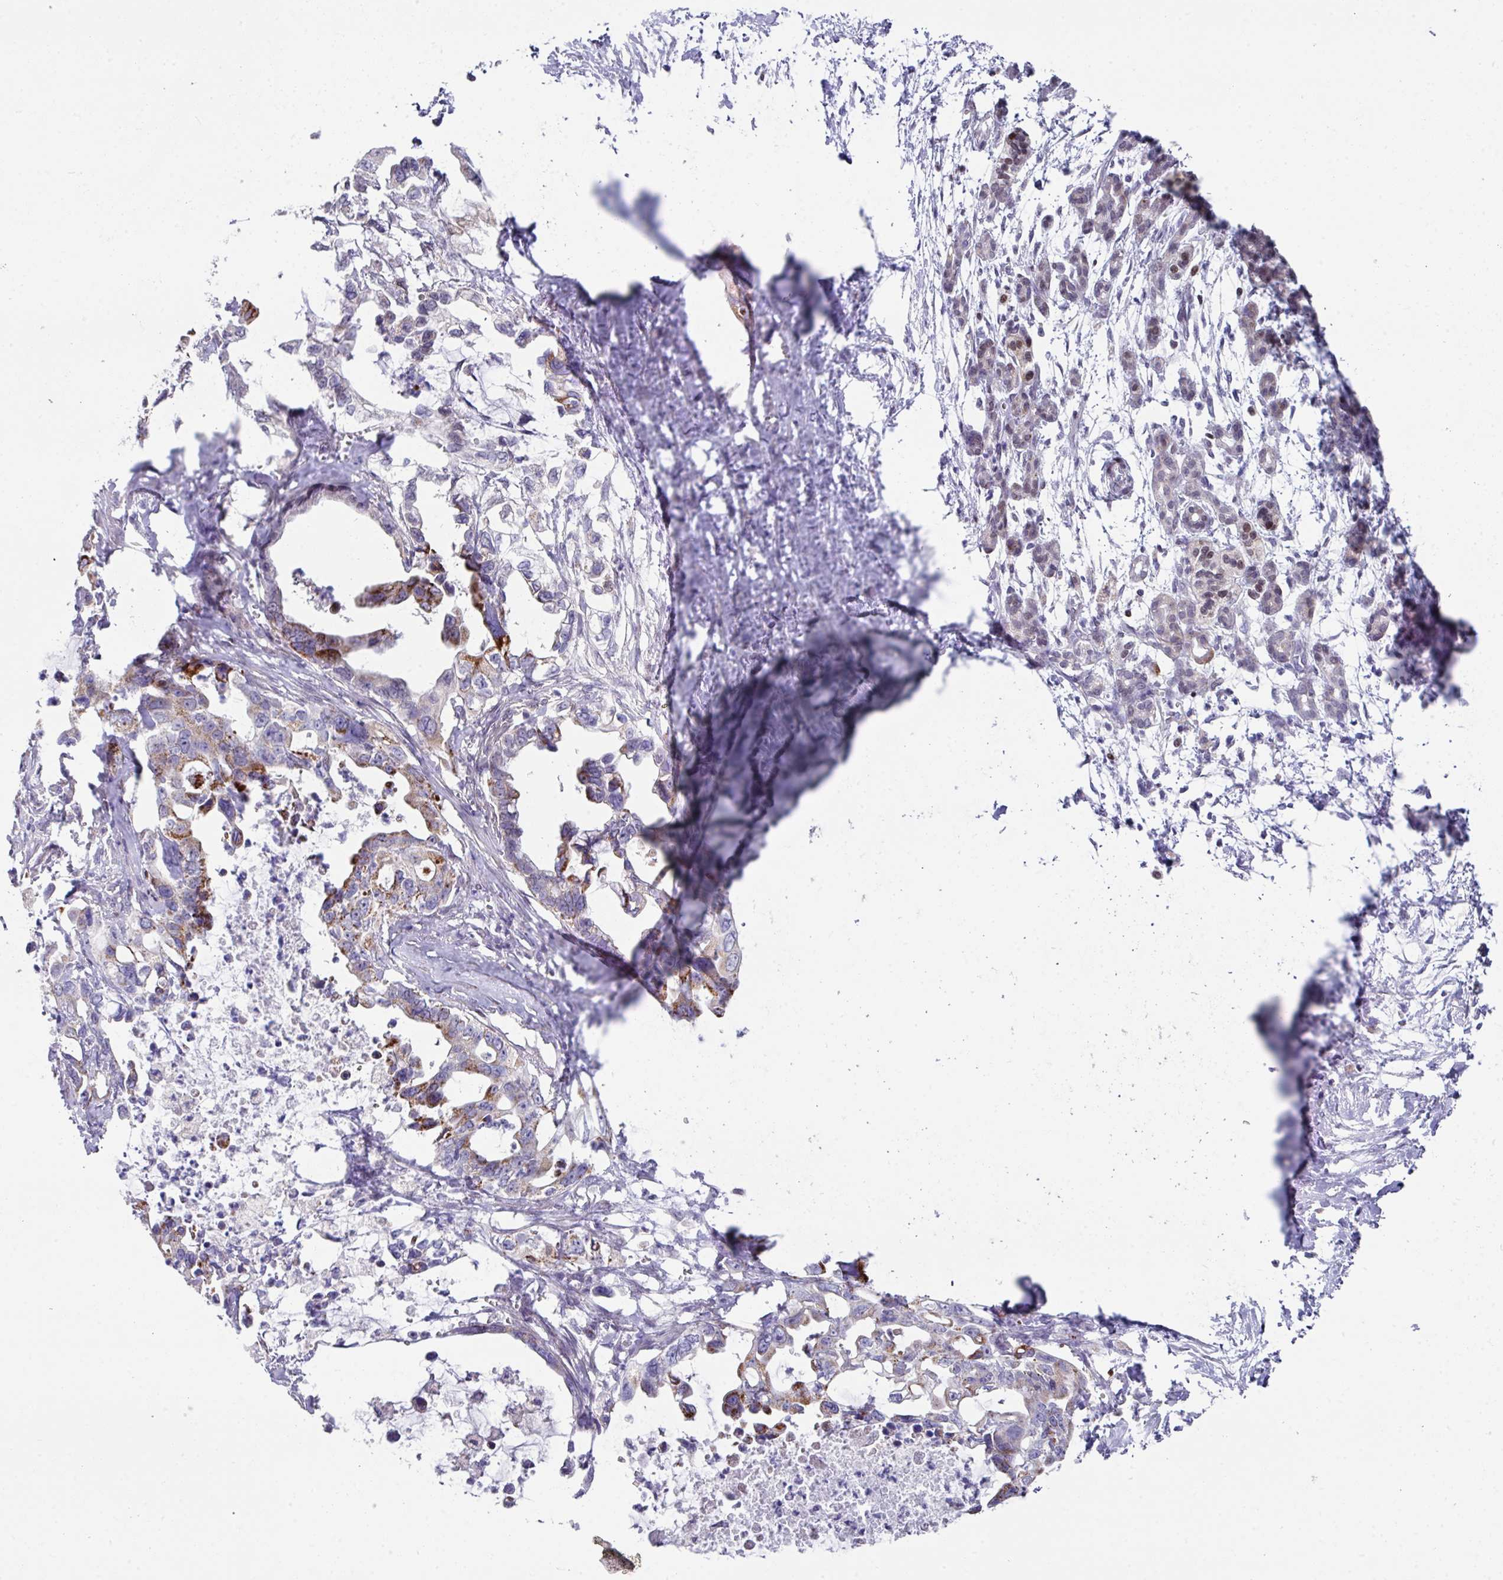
{"staining": {"intensity": "moderate", "quantity": "<25%", "location": "cytoplasmic/membranous"}, "tissue": "pancreatic cancer", "cell_type": "Tumor cells", "image_type": "cancer", "snomed": [{"axis": "morphology", "description": "Adenocarcinoma, NOS"}, {"axis": "topography", "description": "Pancreas"}], "caption": "Moderate cytoplasmic/membranous protein positivity is identified in about <25% of tumor cells in pancreatic adenocarcinoma.", "gene": "CBX7", "patient": {"sex": "male", "age": 61}}